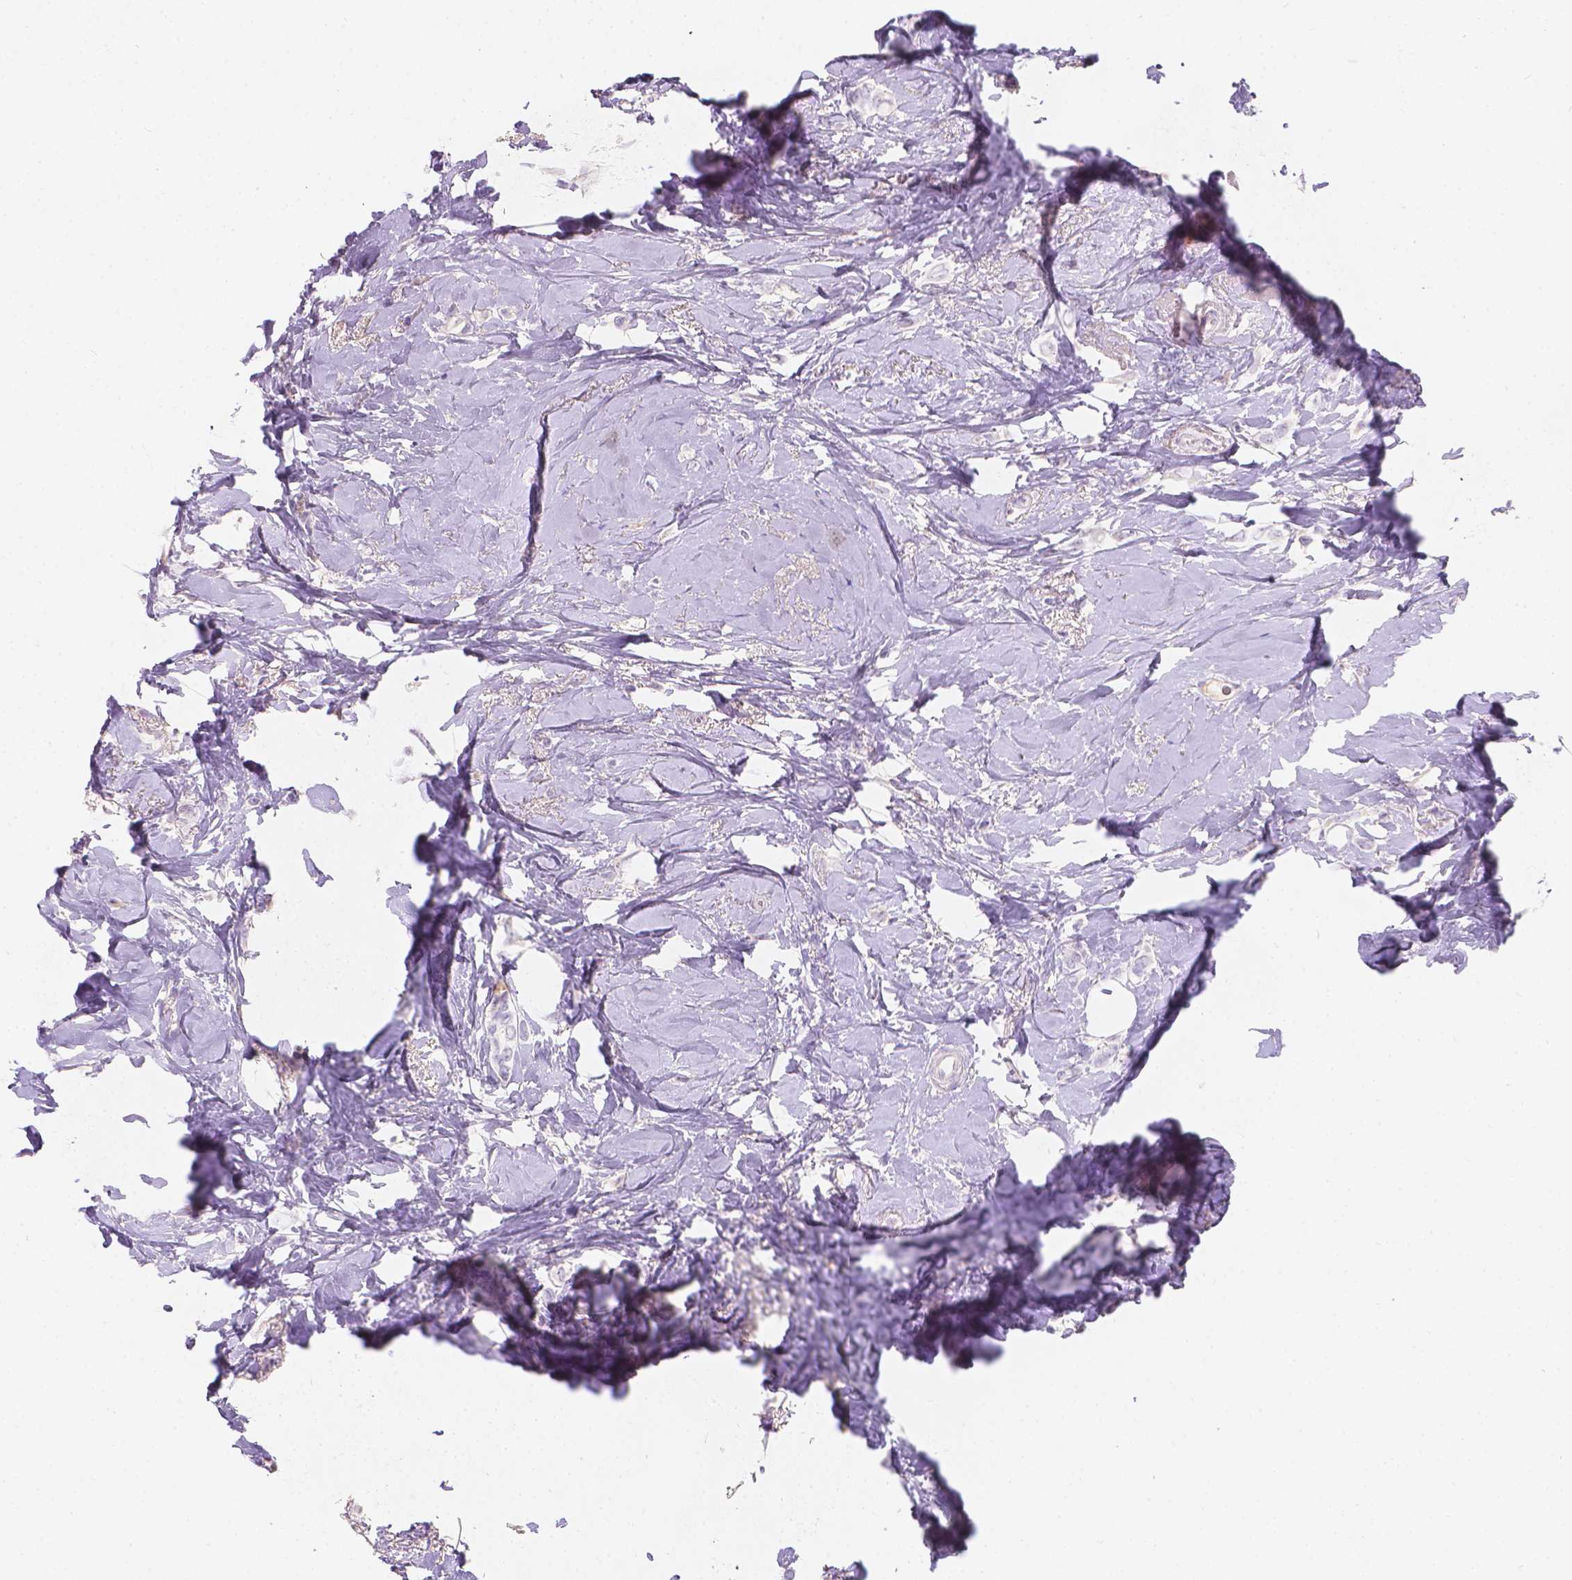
{"staining": {"intensity": "negative", "quantity": "none", "location": "none"}, "tissue": "breast cancer", "cell_type": "Tumor cells", "image_type": "cancer", "snomed": [{"axis": "morphology", "description": "Lobular carcinoma"}, {"axis": "topography", "description": "Breast"}], "caption": "Tumor cells are negative for brown protein staining in breast lobular carcinoma.", "gene": "GAL3ST2", "patient": {"sex": "female", "age": 66}}